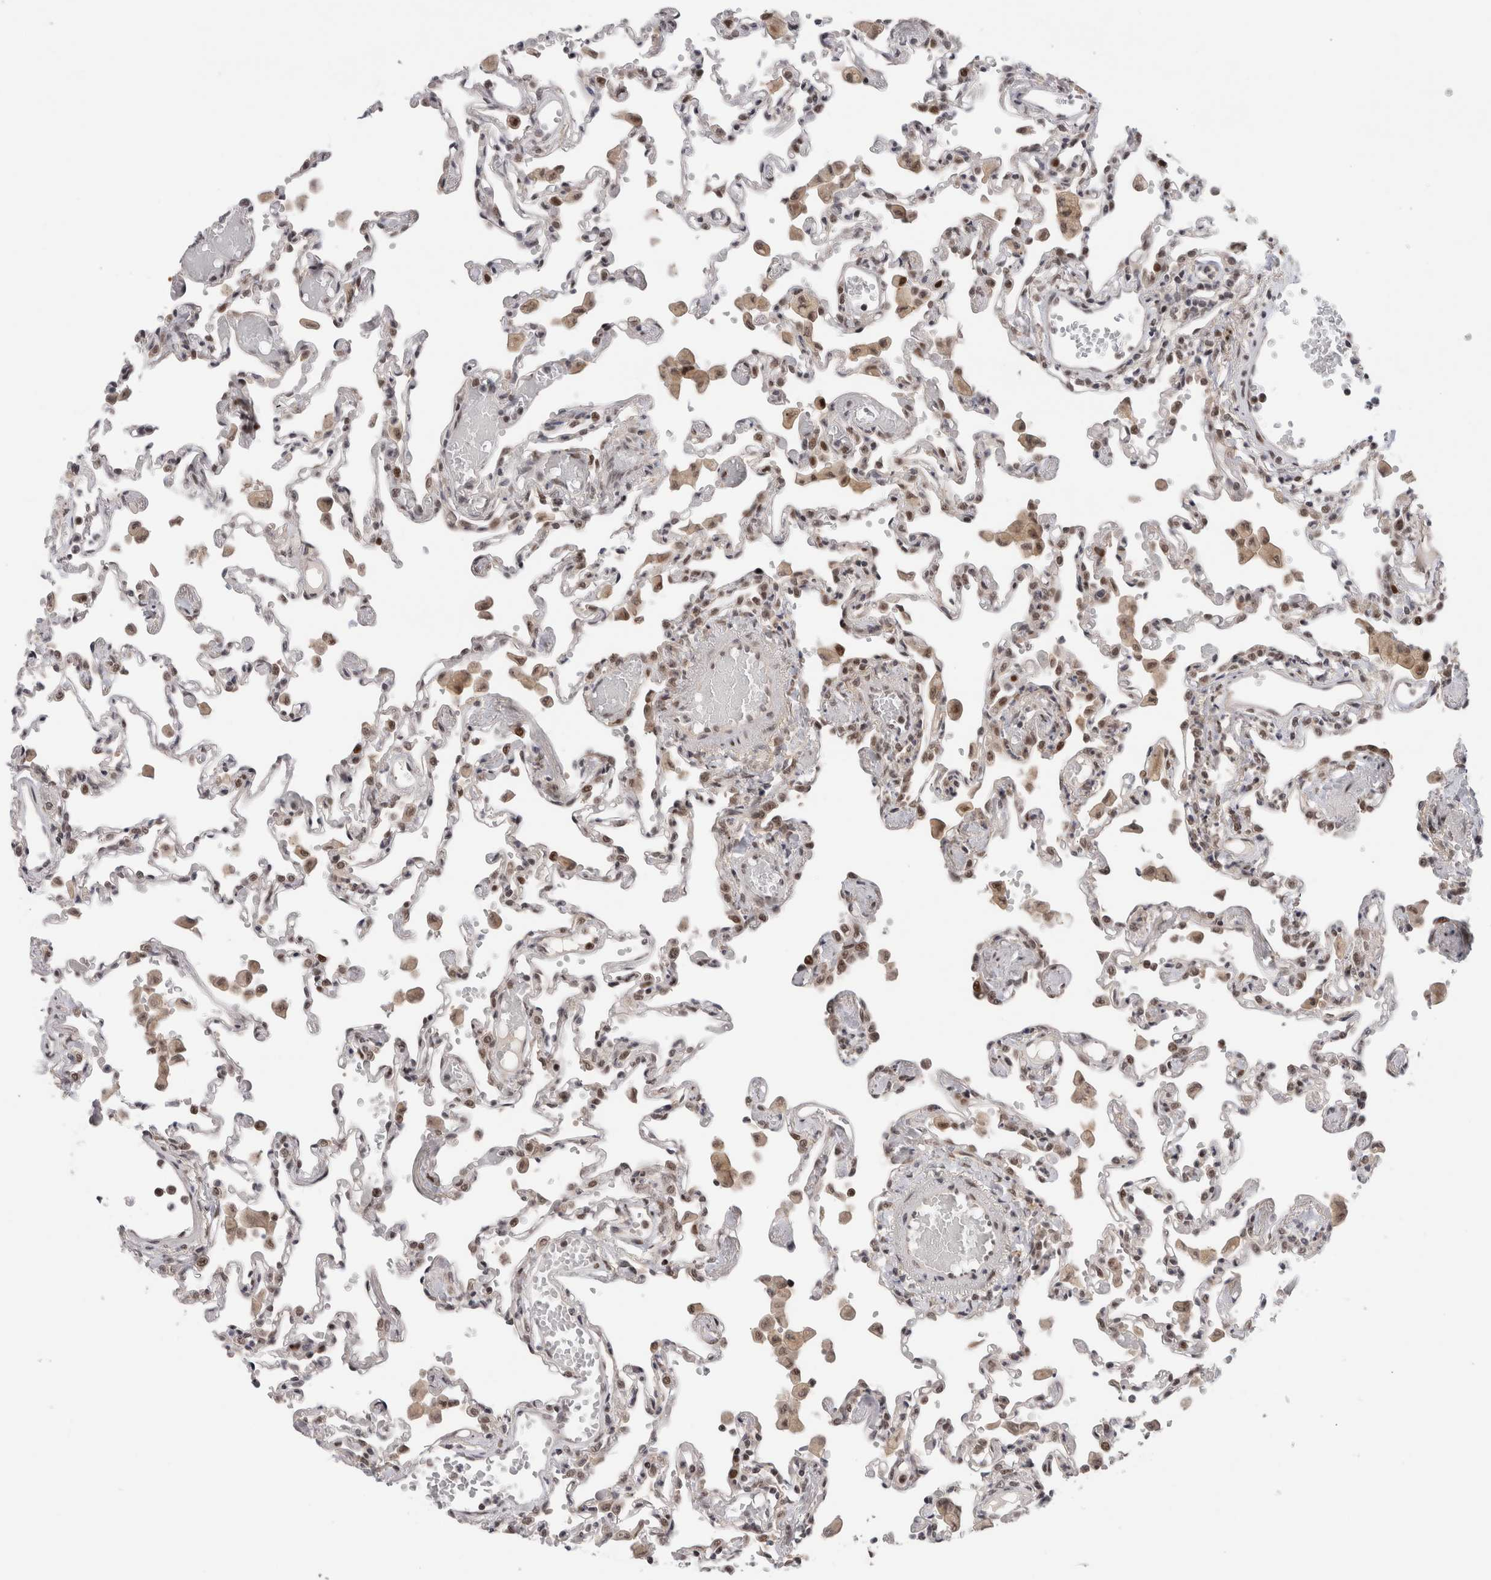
{"staining": {"intensity": "weak", "quantity": "25%-75%", "location": "nuclear"}, "tissue": "lung", "cell_type": "Alveolar cells", "image_type": "normal", "snomed": [{"axis": "morphology", "description": "Normal tissue, NOS"}, {"axis": "topography", "description": "Bronchus"}, {"axis": "topography", "description": "Lung"}], "caption": "Immunohistochemistry image of benign lung stained for a protein (brown), which displays low levels of weak nuclear positivity in about 25%-75% of alveolar cells.", "gene": "ZNF521", "patient": {"sex": "female", "age": 49}}